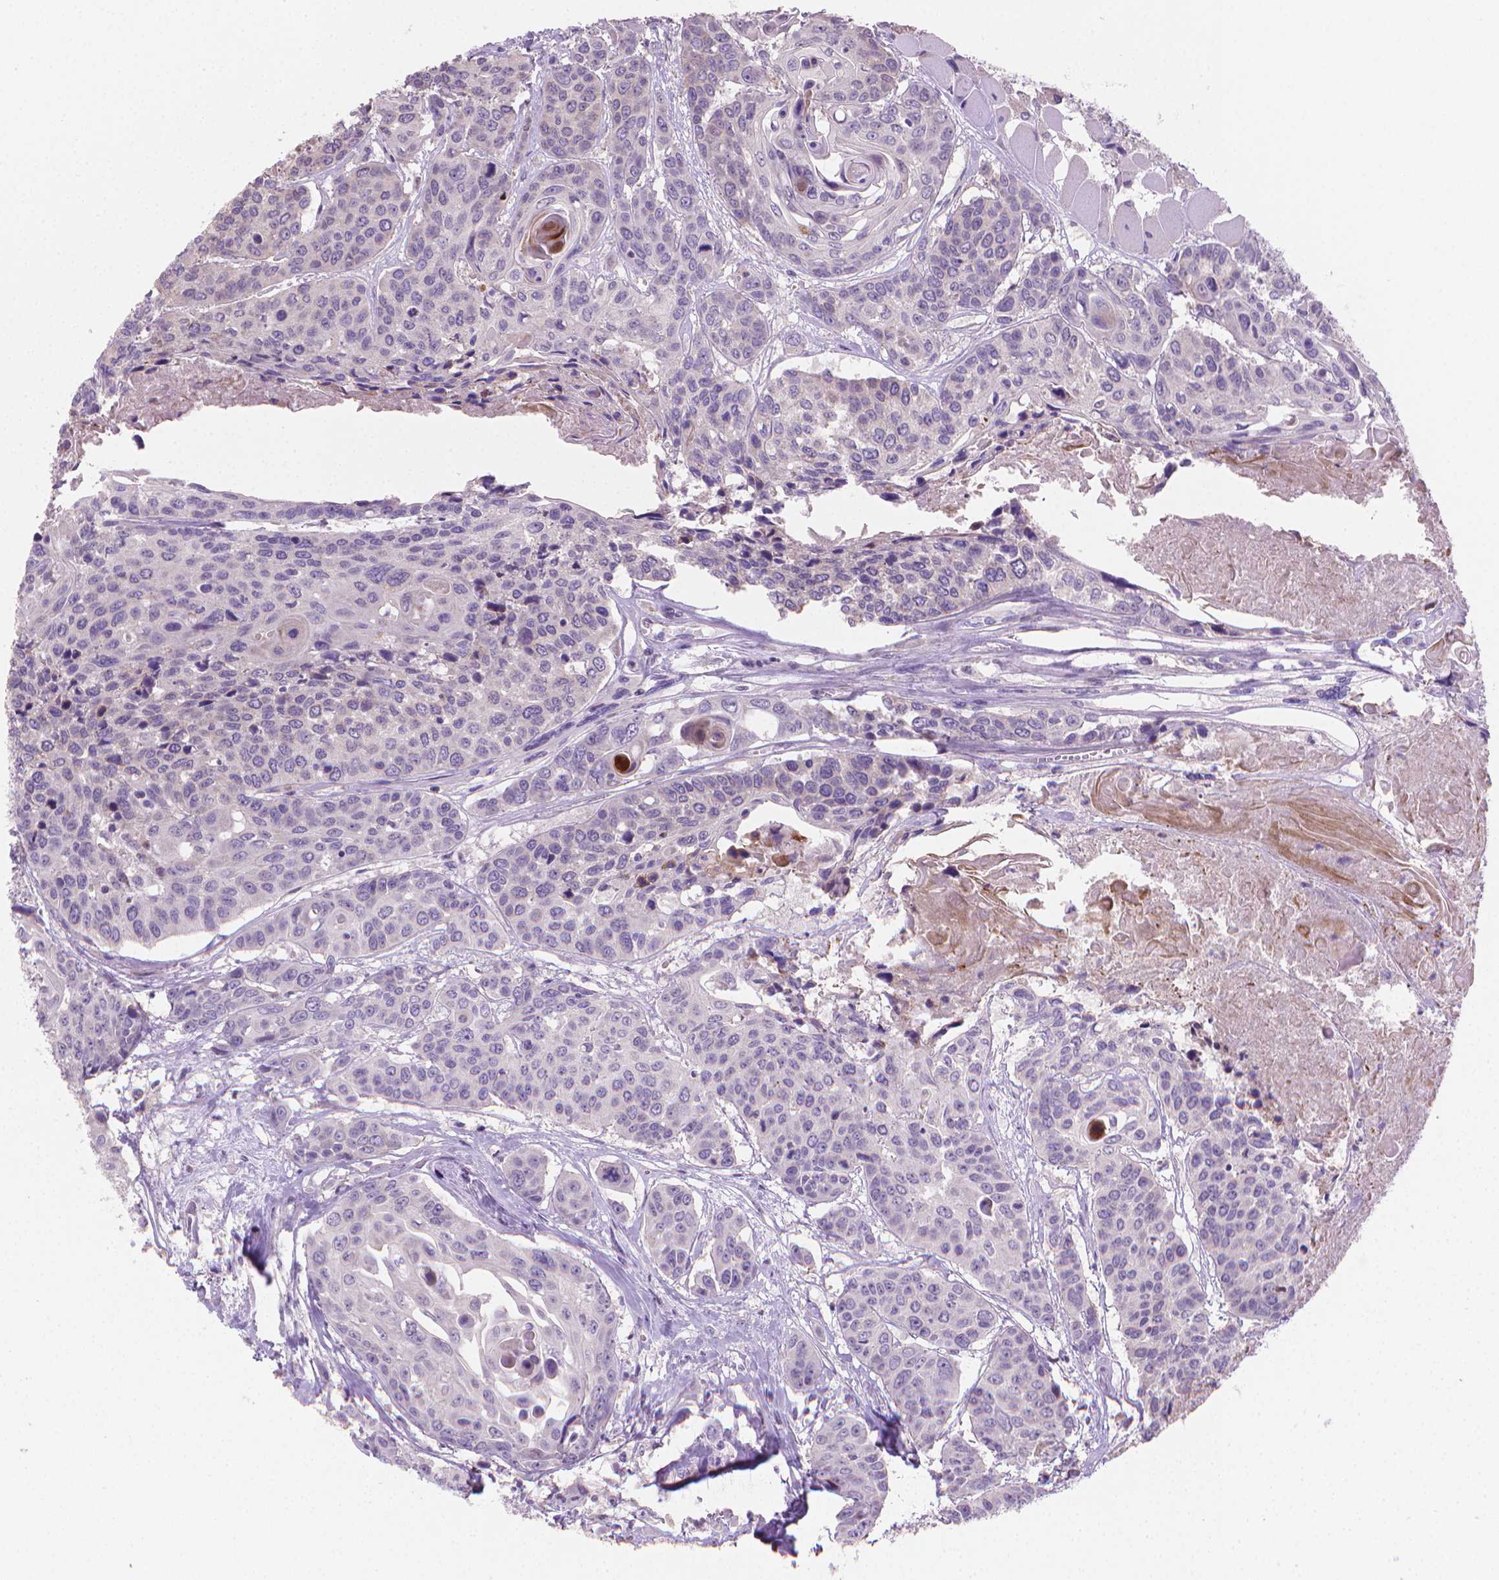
{"staining": {"intensity": "negative", "quantity": "none", "location": "none"}, "tissue": "head and neck cancer", "cell_type": "Tumor cells", "image_type": "cancer", "snomed": [{"axis": "morphology", "description": "Squamous cell carcinoma, NOS"}, {"axis": "topography", "description": "Oral tissue"}, {"axis": "topography", "description": "Head-Neck"}], "caption": "DAB immunohistochemical staining of human head and neck cancer (squamous cell carcinoma) shows no significant positivity in tumor cells.", "gene": "CLXN", "patient": {"sex": "male", "age": 56}}